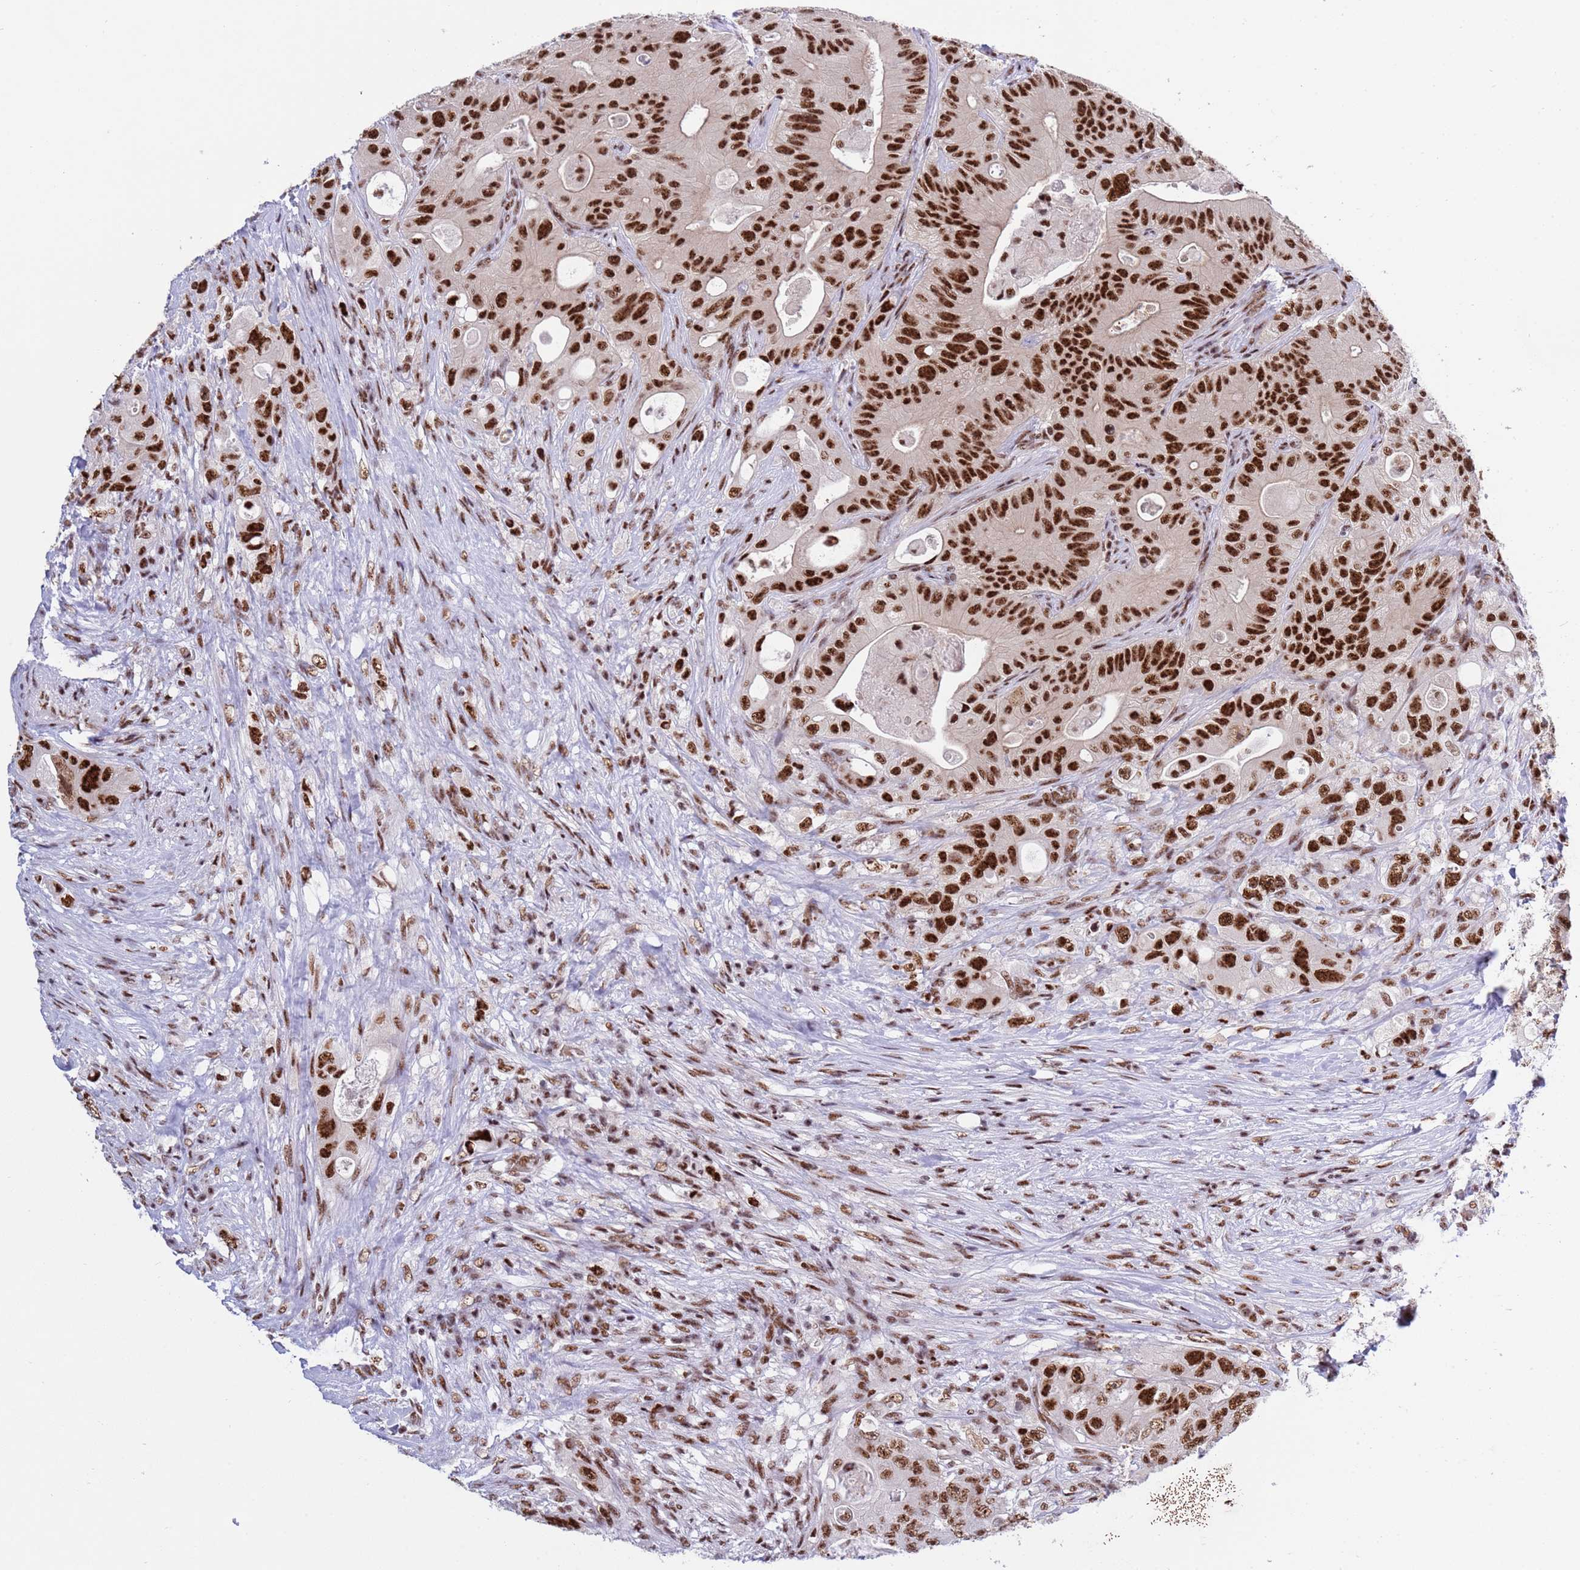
{"staining": {"intensity": "strong", "quantity": ">75%", "location": "nuclear"}, "tissue": "colorectal cancer", "cell_type": "Tumor cells", "image_type": "cancer", "snomed": [{"axis": "morphology", "description": "Adenocarcinoma, NOS"}, {"axis": "topography", "description": "Colon"}], "caption": "Human colorectal cancer (adenocarcinoma) stained with a protein marker displays strong staining in tumor cells.", "gene": "THOC2", "patient": {"sex": "female", "age": 46}}